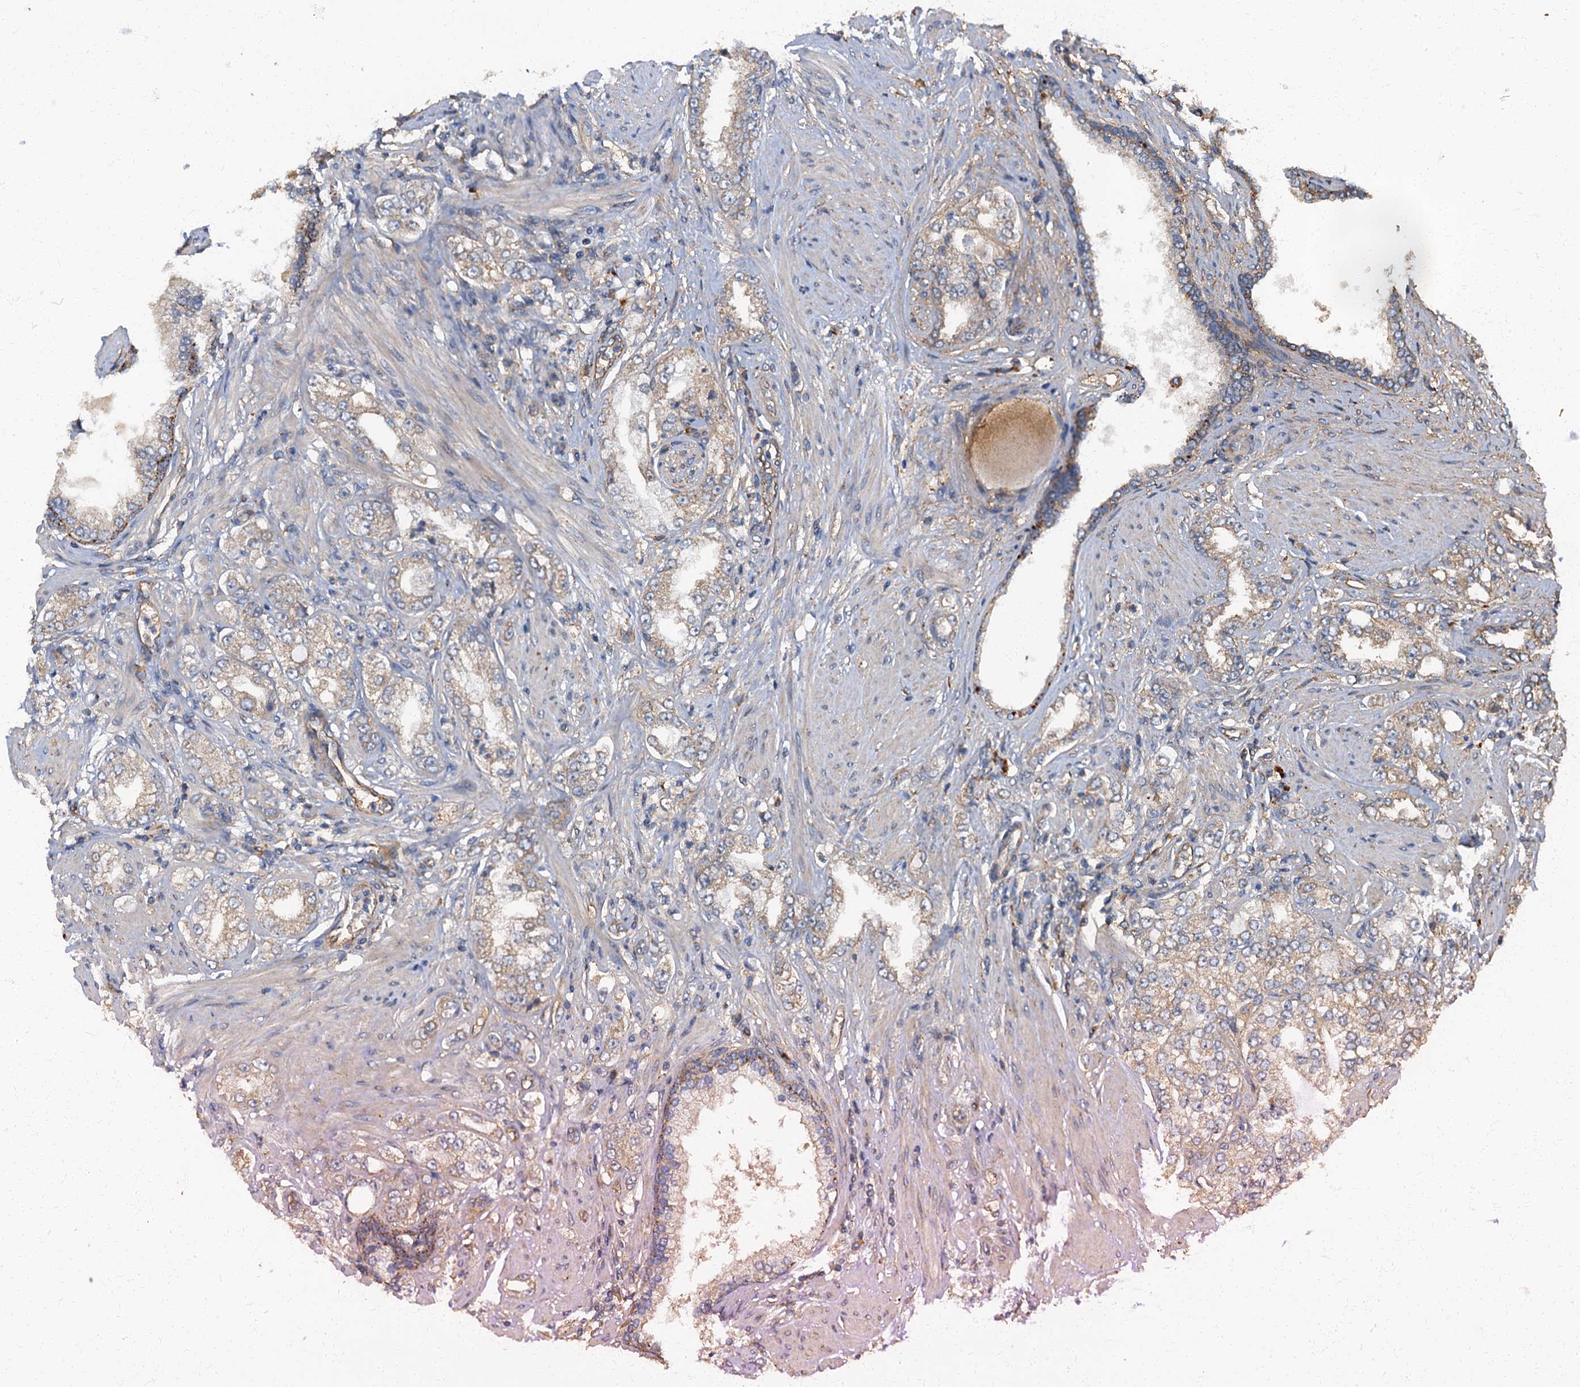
{"staining": {"intensity": "weak", "quantity": "25%-75%", "location": "cytoplasmic/membranous"}, "tissue": "prostate cancer", "cell_type": "Tumor cells", "image_type": "cancer", "snomed": [{"axis": "morphology", "description": "Adenocarcinoma, High grade"}, {"axis": "topography", "description": "Prostate"}], "caption": "A photomicrograph of human prostate cancer (adenocarcinoma (high-grade)) stained for a protein demonstrates weak cytoplasmic/membranous brown staining in tumor cells. (Brightfield microscopy of DAB IHC at high magnification).", "gene": "ARL11", "patient": {"sex": "male", "age": 64}}